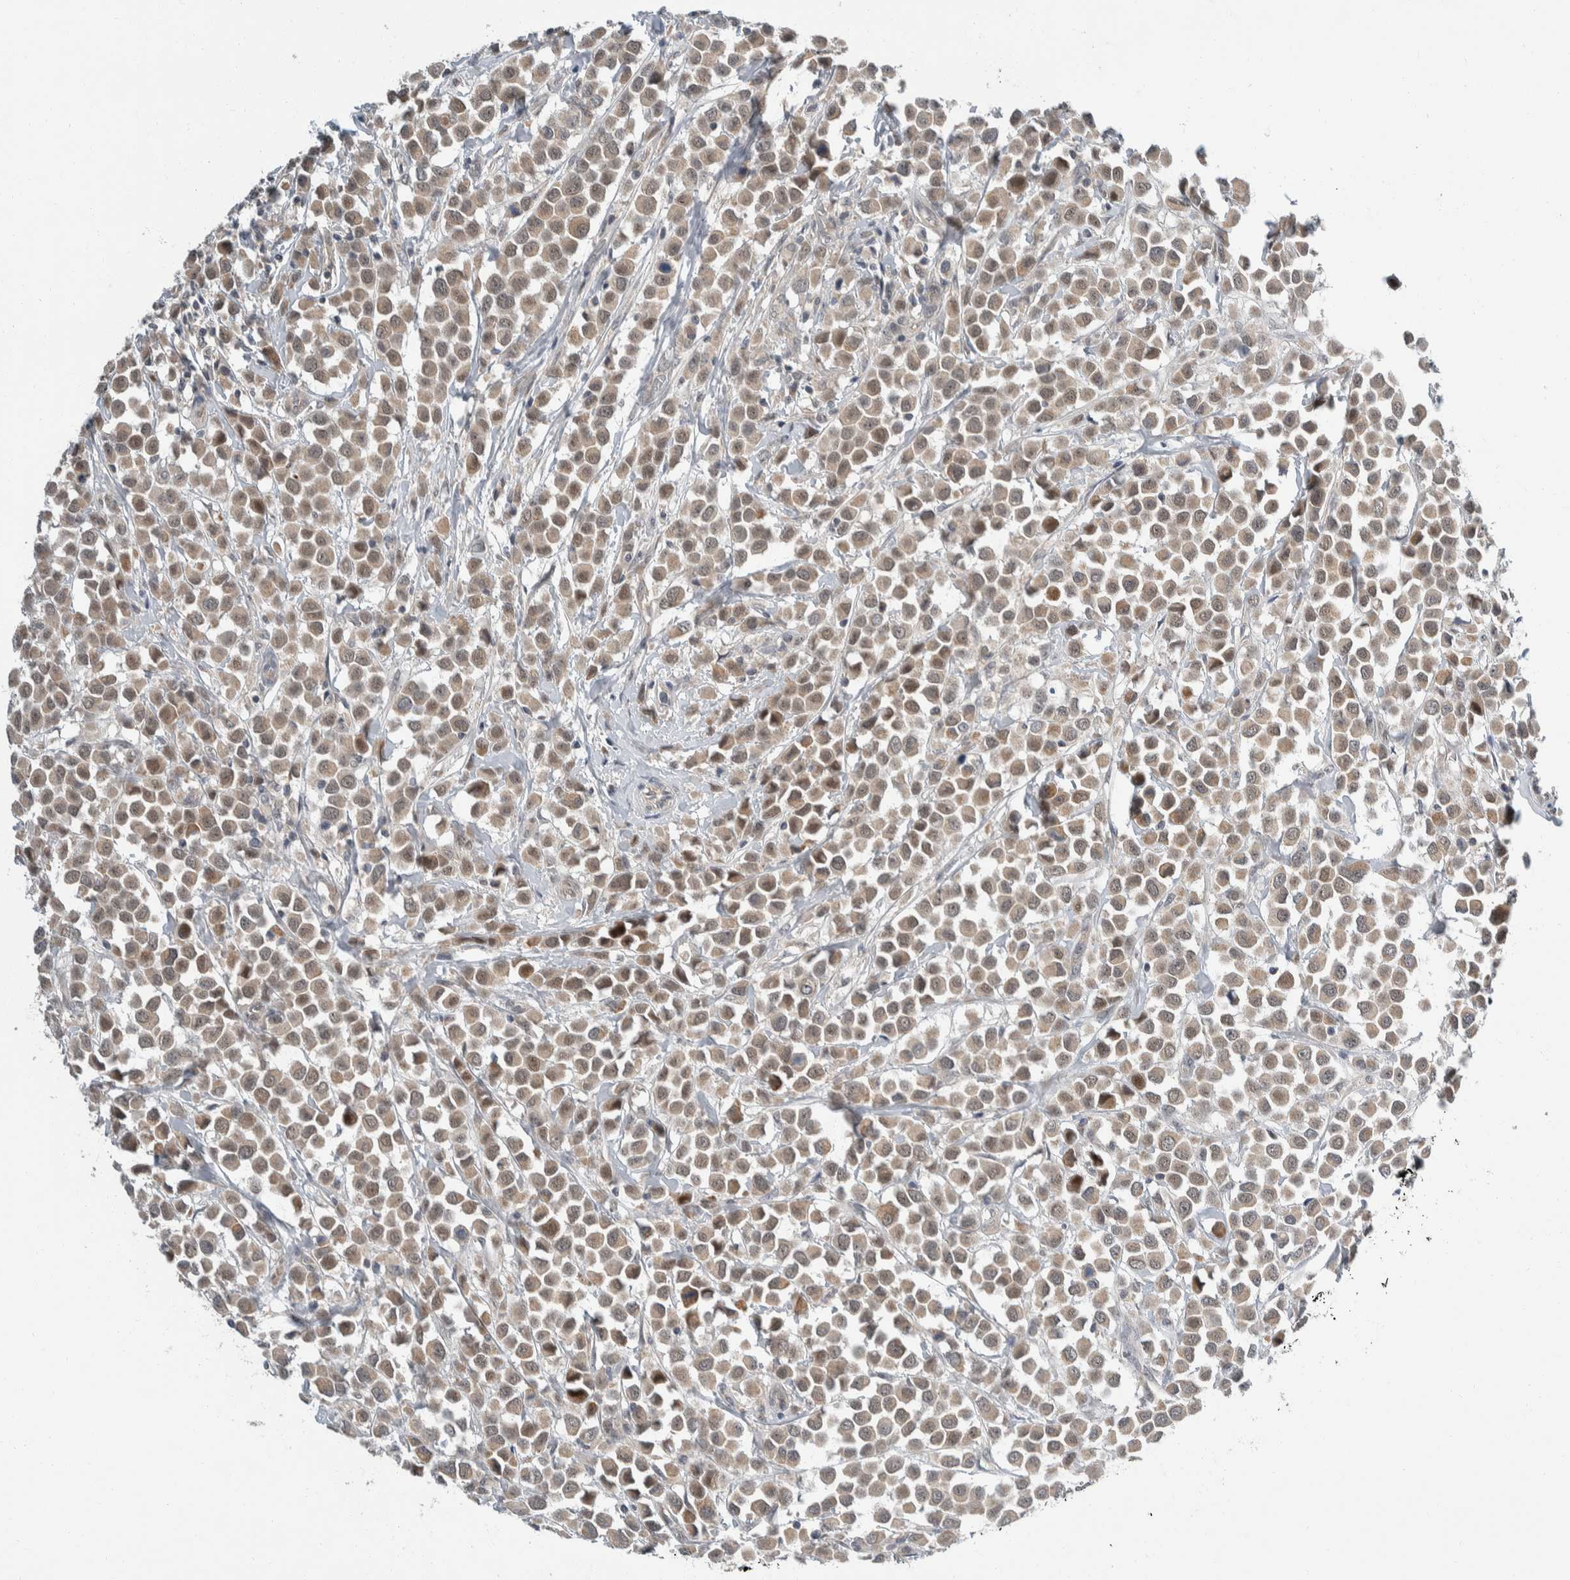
{"staining": {"intensity": "weak", "quantity": ">75%", "location": "cytoplasmic/membranous,nuclear"}, "tissue": "breast cancer", "cell_type": "Tumor cells", "image_type": "cancer", "snomed": [{"axis": "morphology", "description": "Duct carcinoma"}, {"axis": "topography", "description": "Breast"}], "caption": "Immunohistochemical staining of breast cancer shows low levels of weak cytoplasmic/membranous and nuclear expression in about >75% of tumor cells.", "gene": "SHPK", "patient": {"sex": "female", "age": 61}}